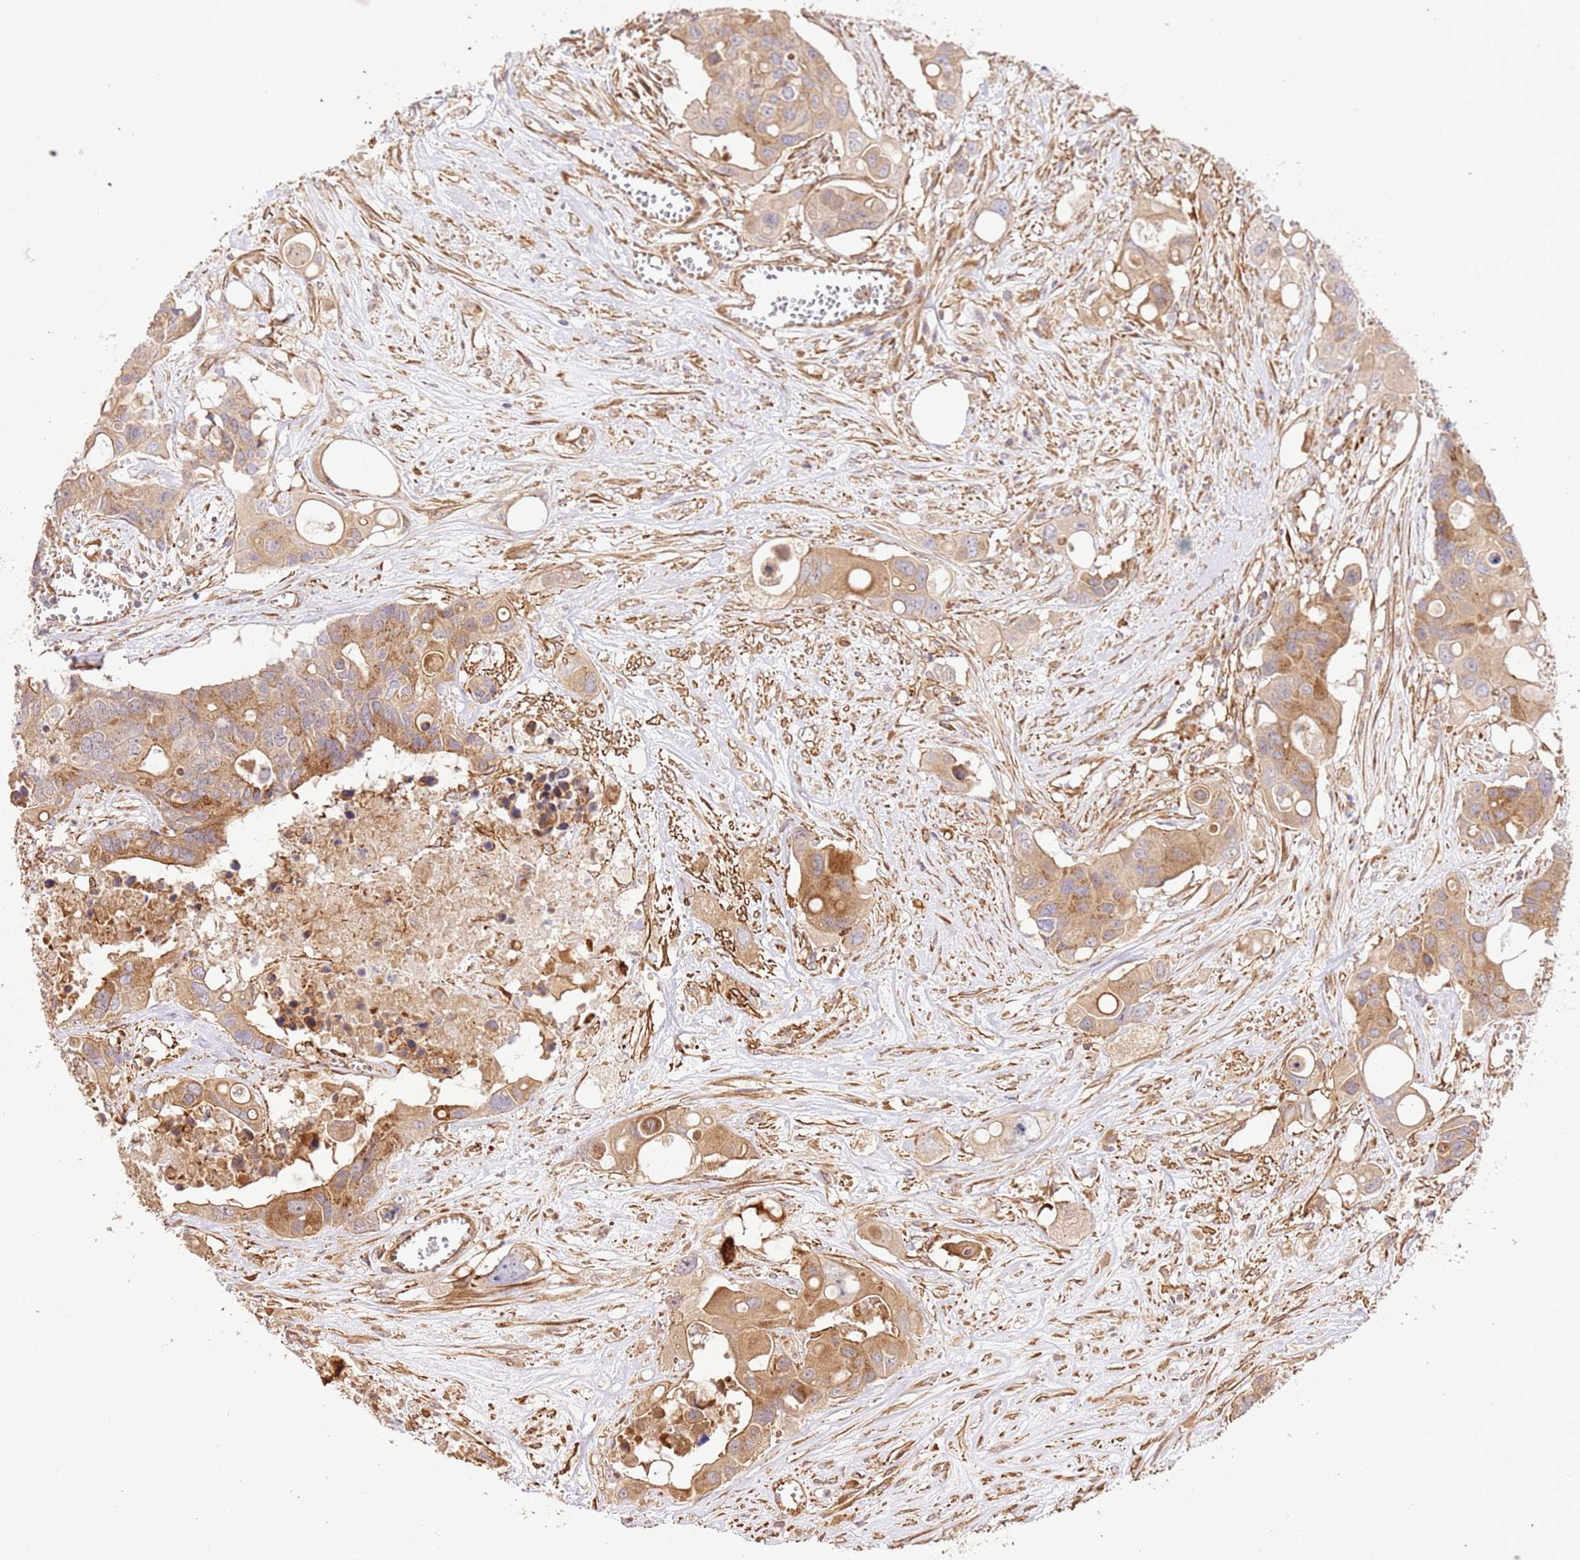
{"staining": {"intensity": "moderate", "quantity": ">75%", "location": "cytoplasmic/membranous"}, "tissue": "colorectal cancer", "cell_type": "Tumor cells", "image_type": "cancer", "snomed": [{"axis": "morphology", "description": "Adenocarcinoma, NOS"}, {"axis": "topography", "description": "Colon"}], "caption": "IHC image of neoplastic tissue: colorectal cancer stained using IHC displays medium levels of moderate protein expression localized specifically in the cytoplasmic/membranous of tumor cells, appearing as a cytoplasmic/membranous brown color.", "gene": "ZBTB39", "patient": {"sex": "male", "age": 77}}